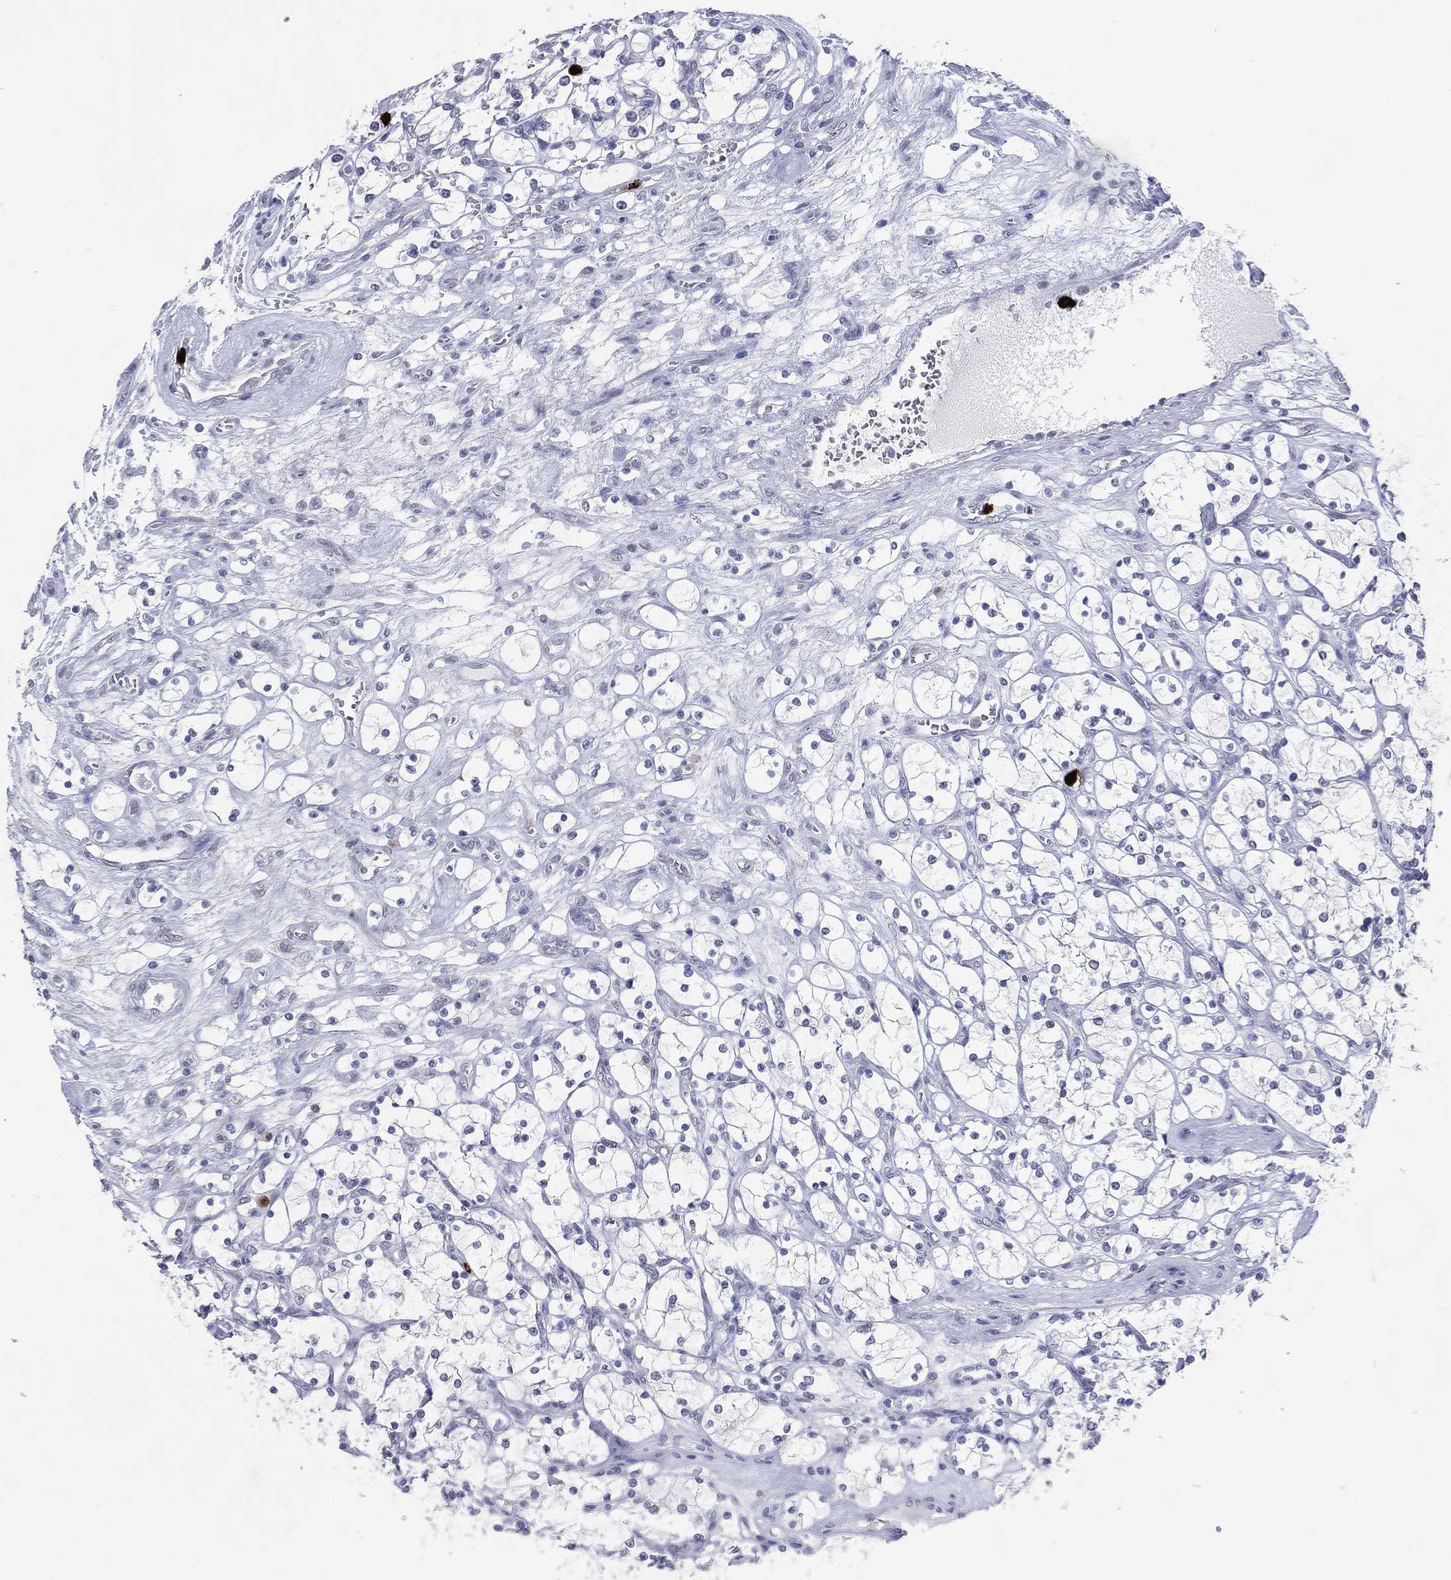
{"staining": {"intensity": "negative", "quantity": "none", "location": "none"}, "tissue": "renal cancer", "cell_type": "Tumor cells", "image_type": "cancer", "snomed": [{"axis": "morphology", "description": "Adenocarcinoma, NOS"}, {"axis": "topography", "description": "Kidney"}], "caption": "DAB immunohistochemical staining of adenocarcinoma (renal) exhibits no significant positivity in tumor cells.", "gene": "CFAP58", "patient": {"sex": "female", "age": 69}}